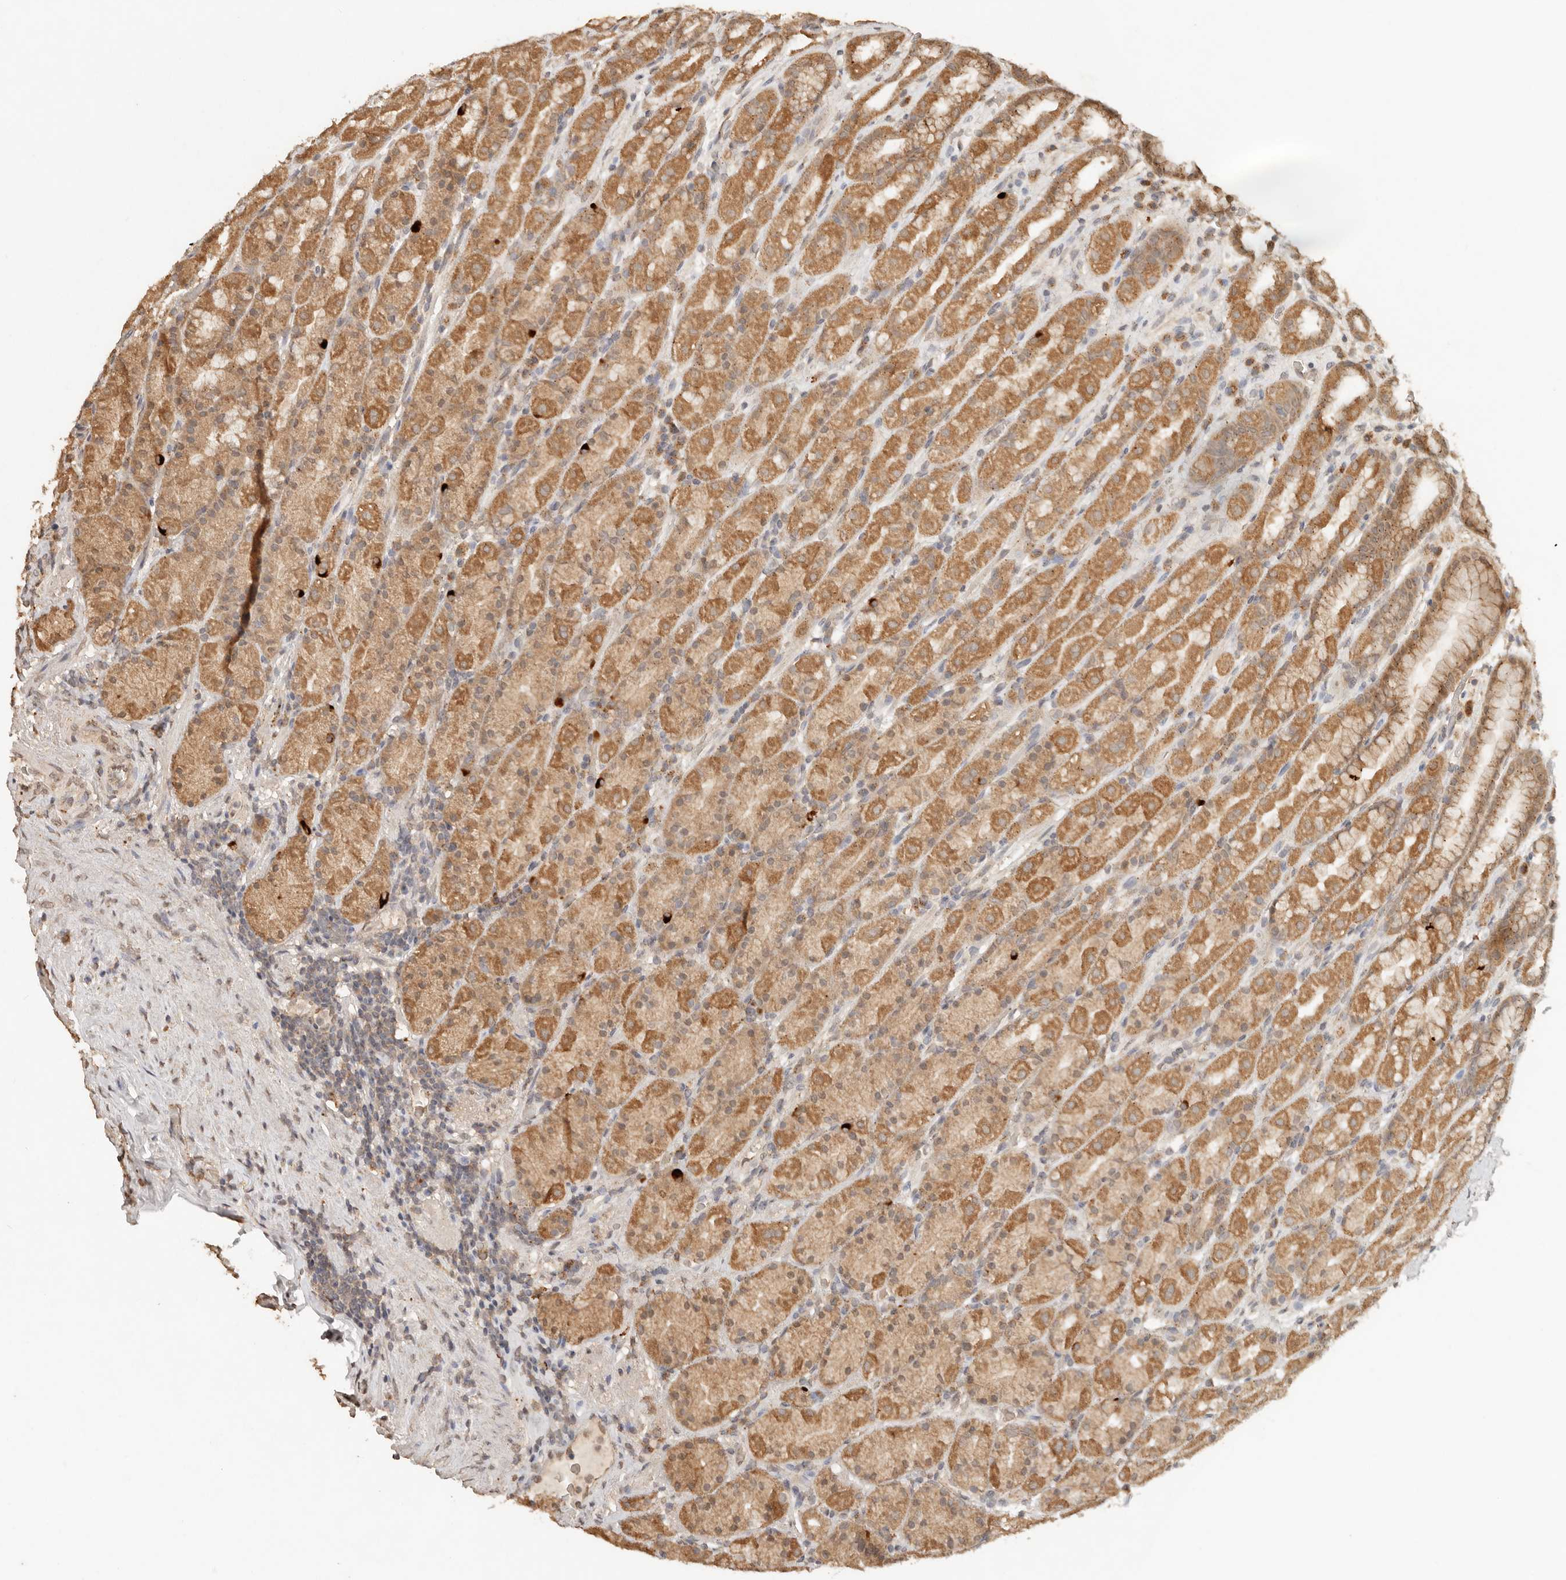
{"staining": {"intensity": "moderate", "quantity": ">75%", "location": "cytoplasmic/membranous"}, "tissue": "stomach", "cell_type": "Glandular cells", "image_type": "normal", "snomed": [{"axis": "morphology", "description": "Normal tissue, NOS"}, {"axis": "topography", "description": "Stomach, upper"}], "caption": "An image of human stomach stained for a protein shows moderate cytoplasmic/membranous brown staining in glandular cells. Using DAB (brown) and hematoxylin (blue) stains, captured at high magnification using brightfield microscopy.", "gene": "LMO4", "patient": {"sex": "male", "age": 68}}